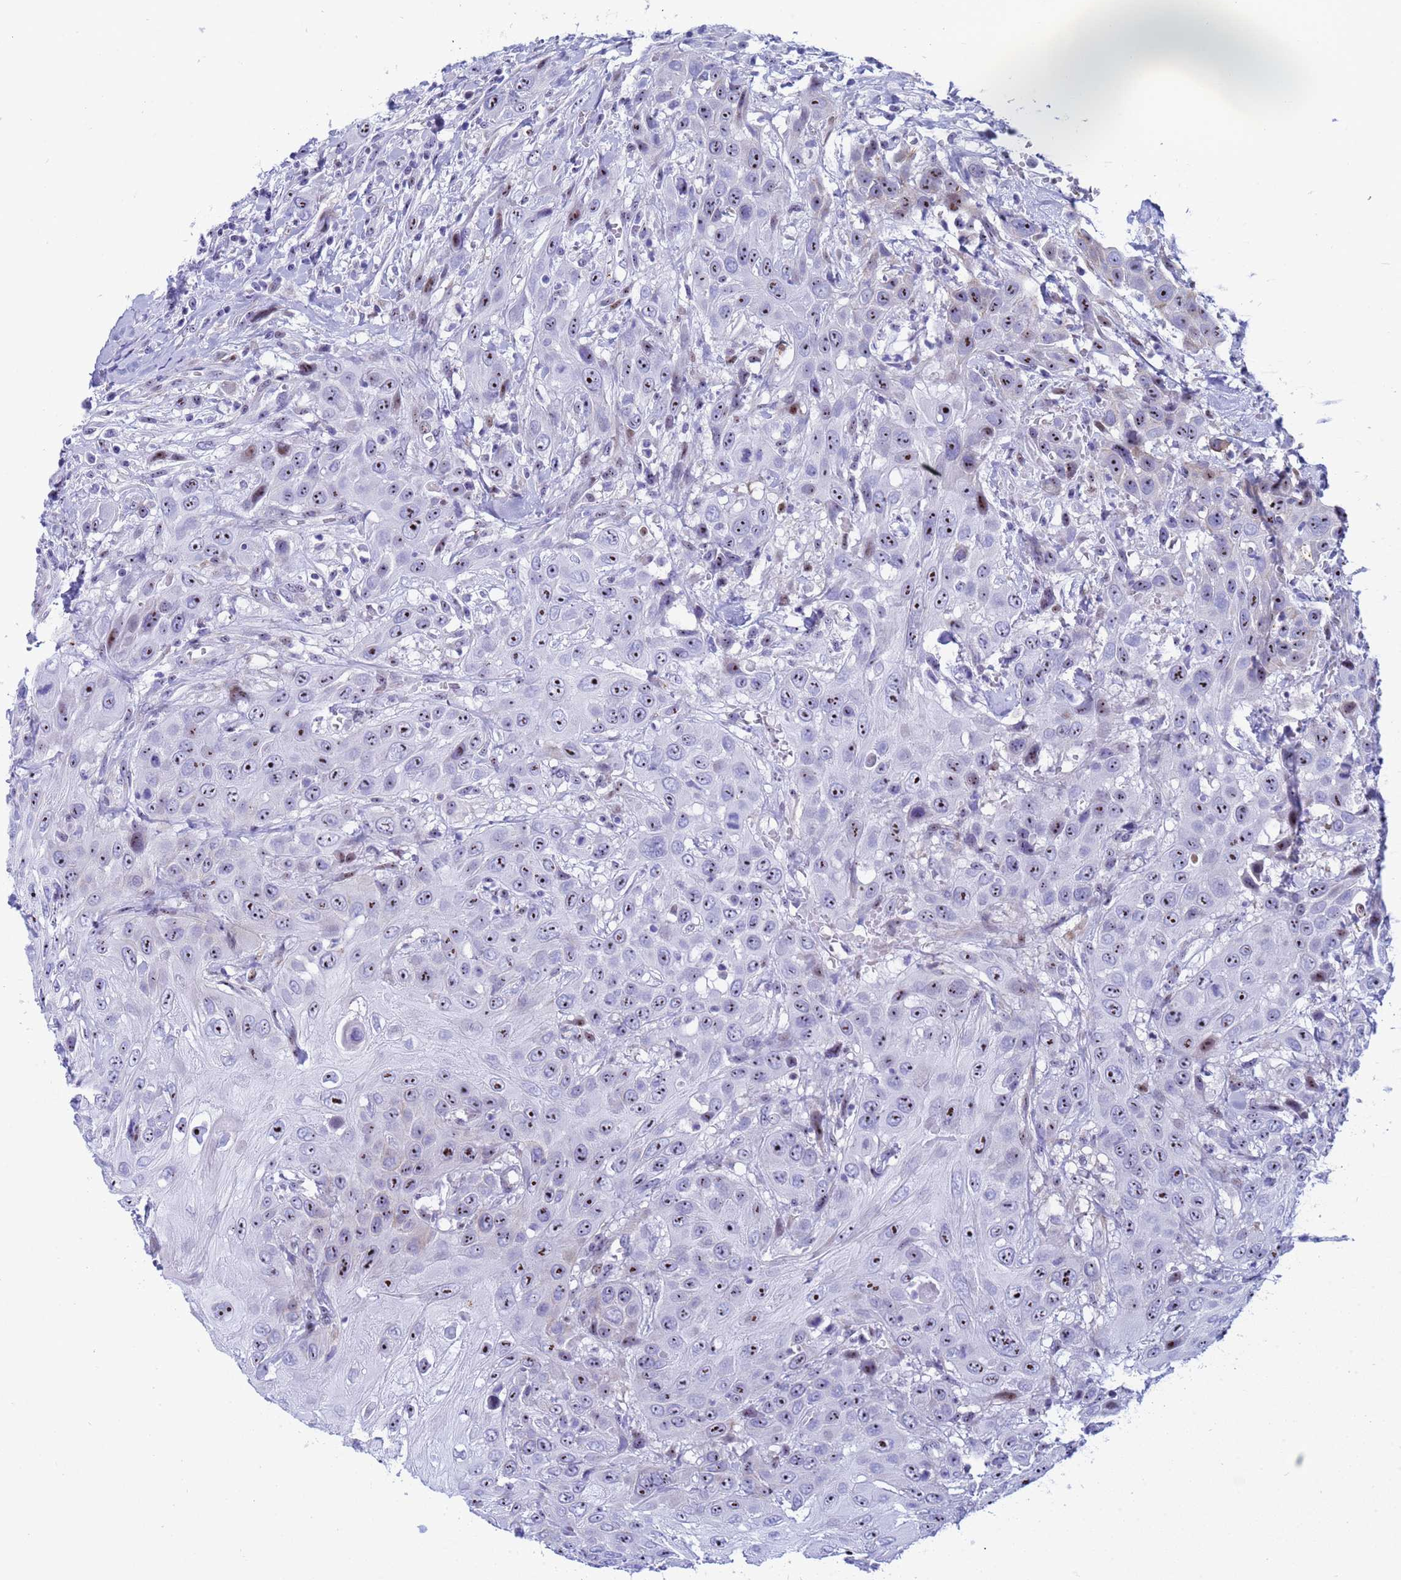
{"staining": {"intensity": "moderate", "quantity": "<25%", "location": "nuclear"}, "tissue": "head and neck cancer", "cell_type": "Tumor cells", "image_type": "cancer", "snomed": [{"axis": "morphology", "description": "Squamous cell carcinoma, NOS"}, {"axis": "topography", "description": "Head-Neck"}], "caption": "Squamous cell carcinoma (head and neck) stained with immunohistochemistry displays moderate nuclear staining in about <25% of tumor cells.", "gene": "POP5", "patient": {"sex": "male", "age": 81}}